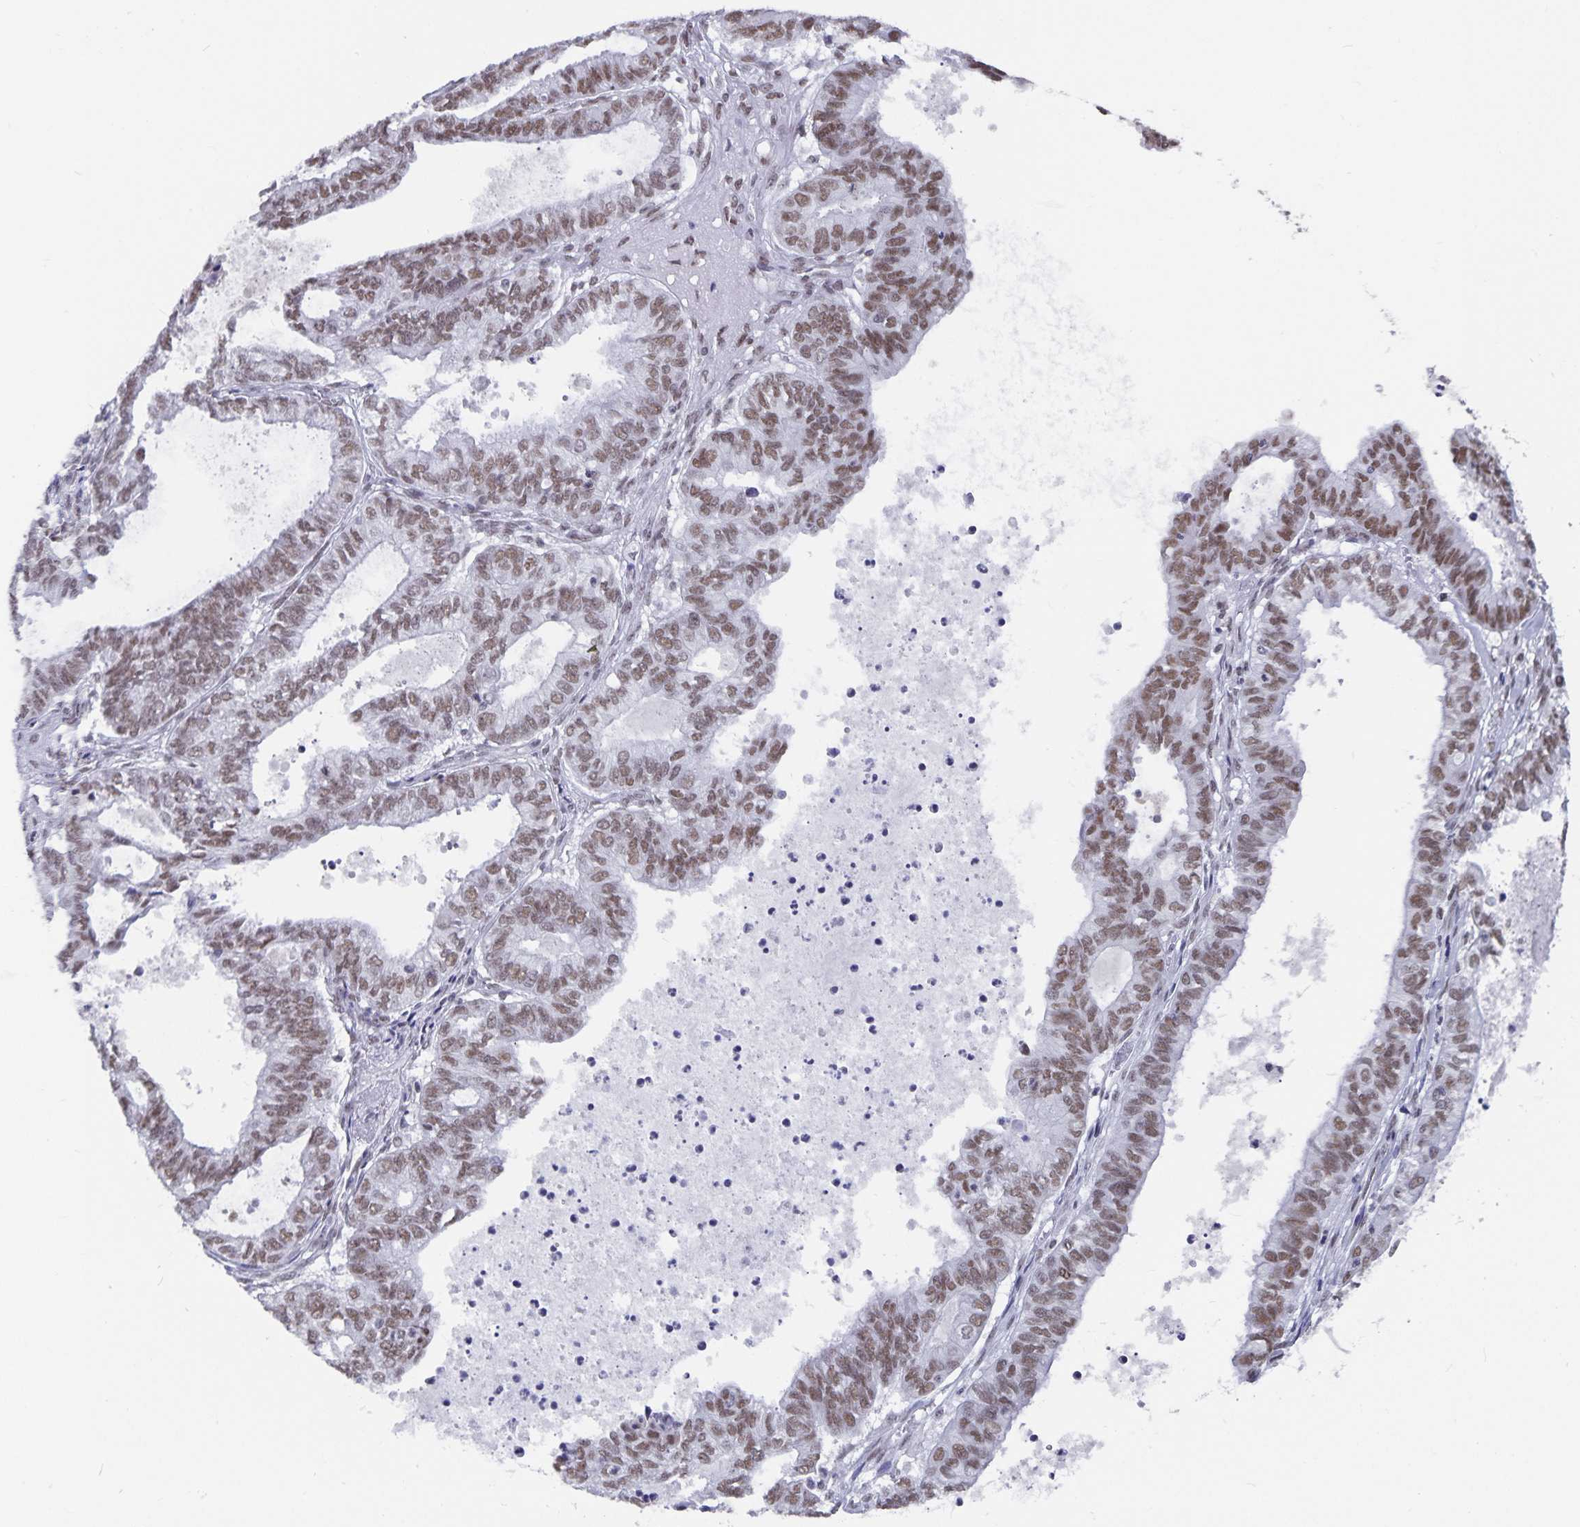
{"staining": {"intensity": "moderate", "quantity": ">75%", "location": "nuclear"}, "tissue": "ovarian cancer", "cell_type": "Tumor cells", "image_type": "cancer", "snomed": [{"axis": "morphology", "description": "Carcinoma, endometroid"}, {"axis": "topography", "description": "Ovary"}], "caption": "DAB immunohistochemical staining of ovarian cancer displays moderate nuclear protein expression in approximately >75% of tumor cells. (Brightfield microscopy of DAB IHC at high magnification).", "gene": "PBX2", "patient": {"sex": "female", "age": 64}}